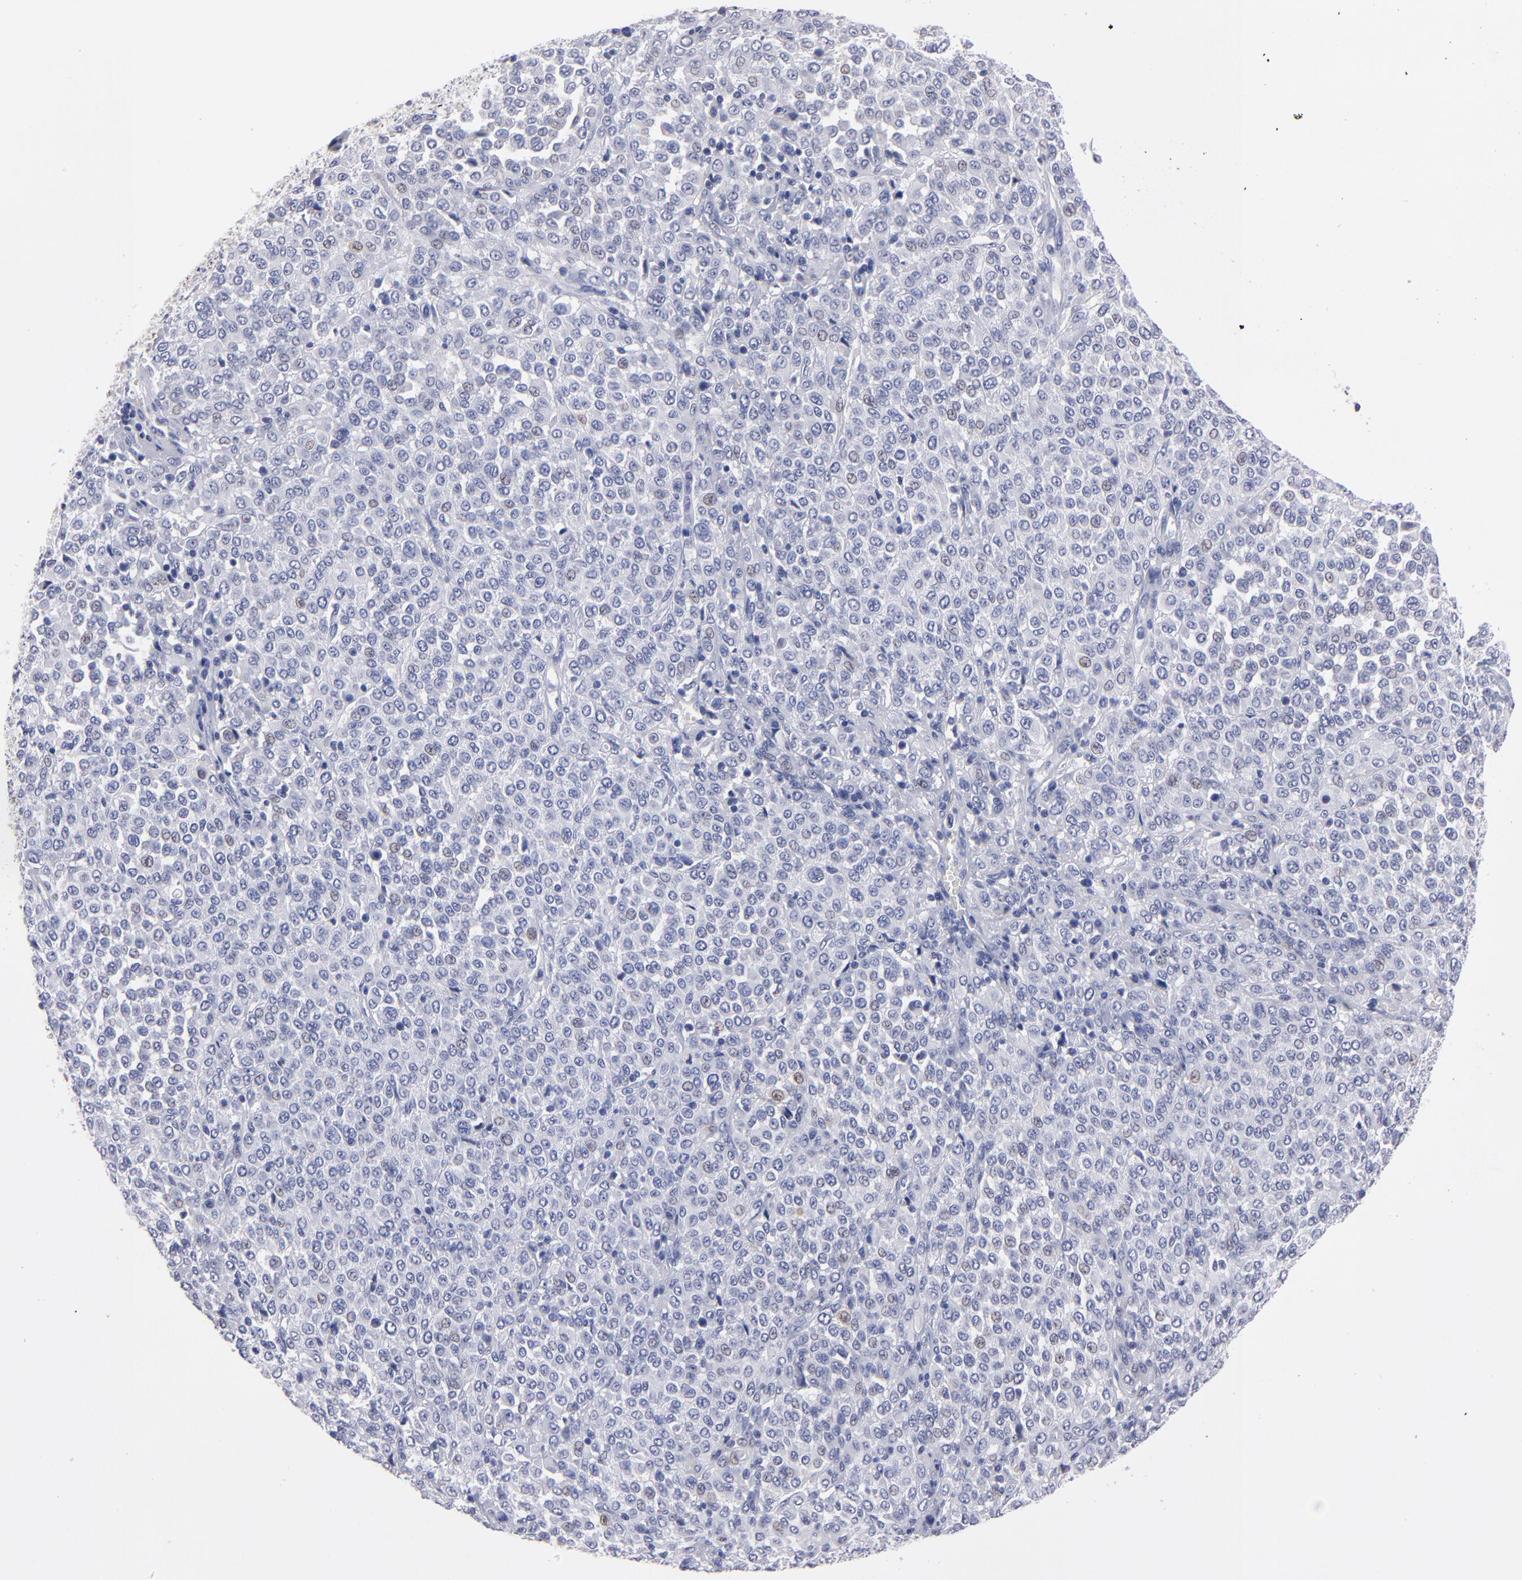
{"staining": {"intensity": "negative", "quantity": "none", "location": "none"}, "tissue": "melanoma", "cell_type": "Tumor cells", "image_type": "cancer", "snomed": [{"axis": "morphology", "description": "Malignant melanoma, Metastatic site"}, {"axis": "topography", "description": "Pancreas"}], "caption": "Immunohistochemical staining of human melanoma exhibits no significant staining in tumor cells.", "gene": "FABP4", "patient": {"sex": "female", "age": 30}}